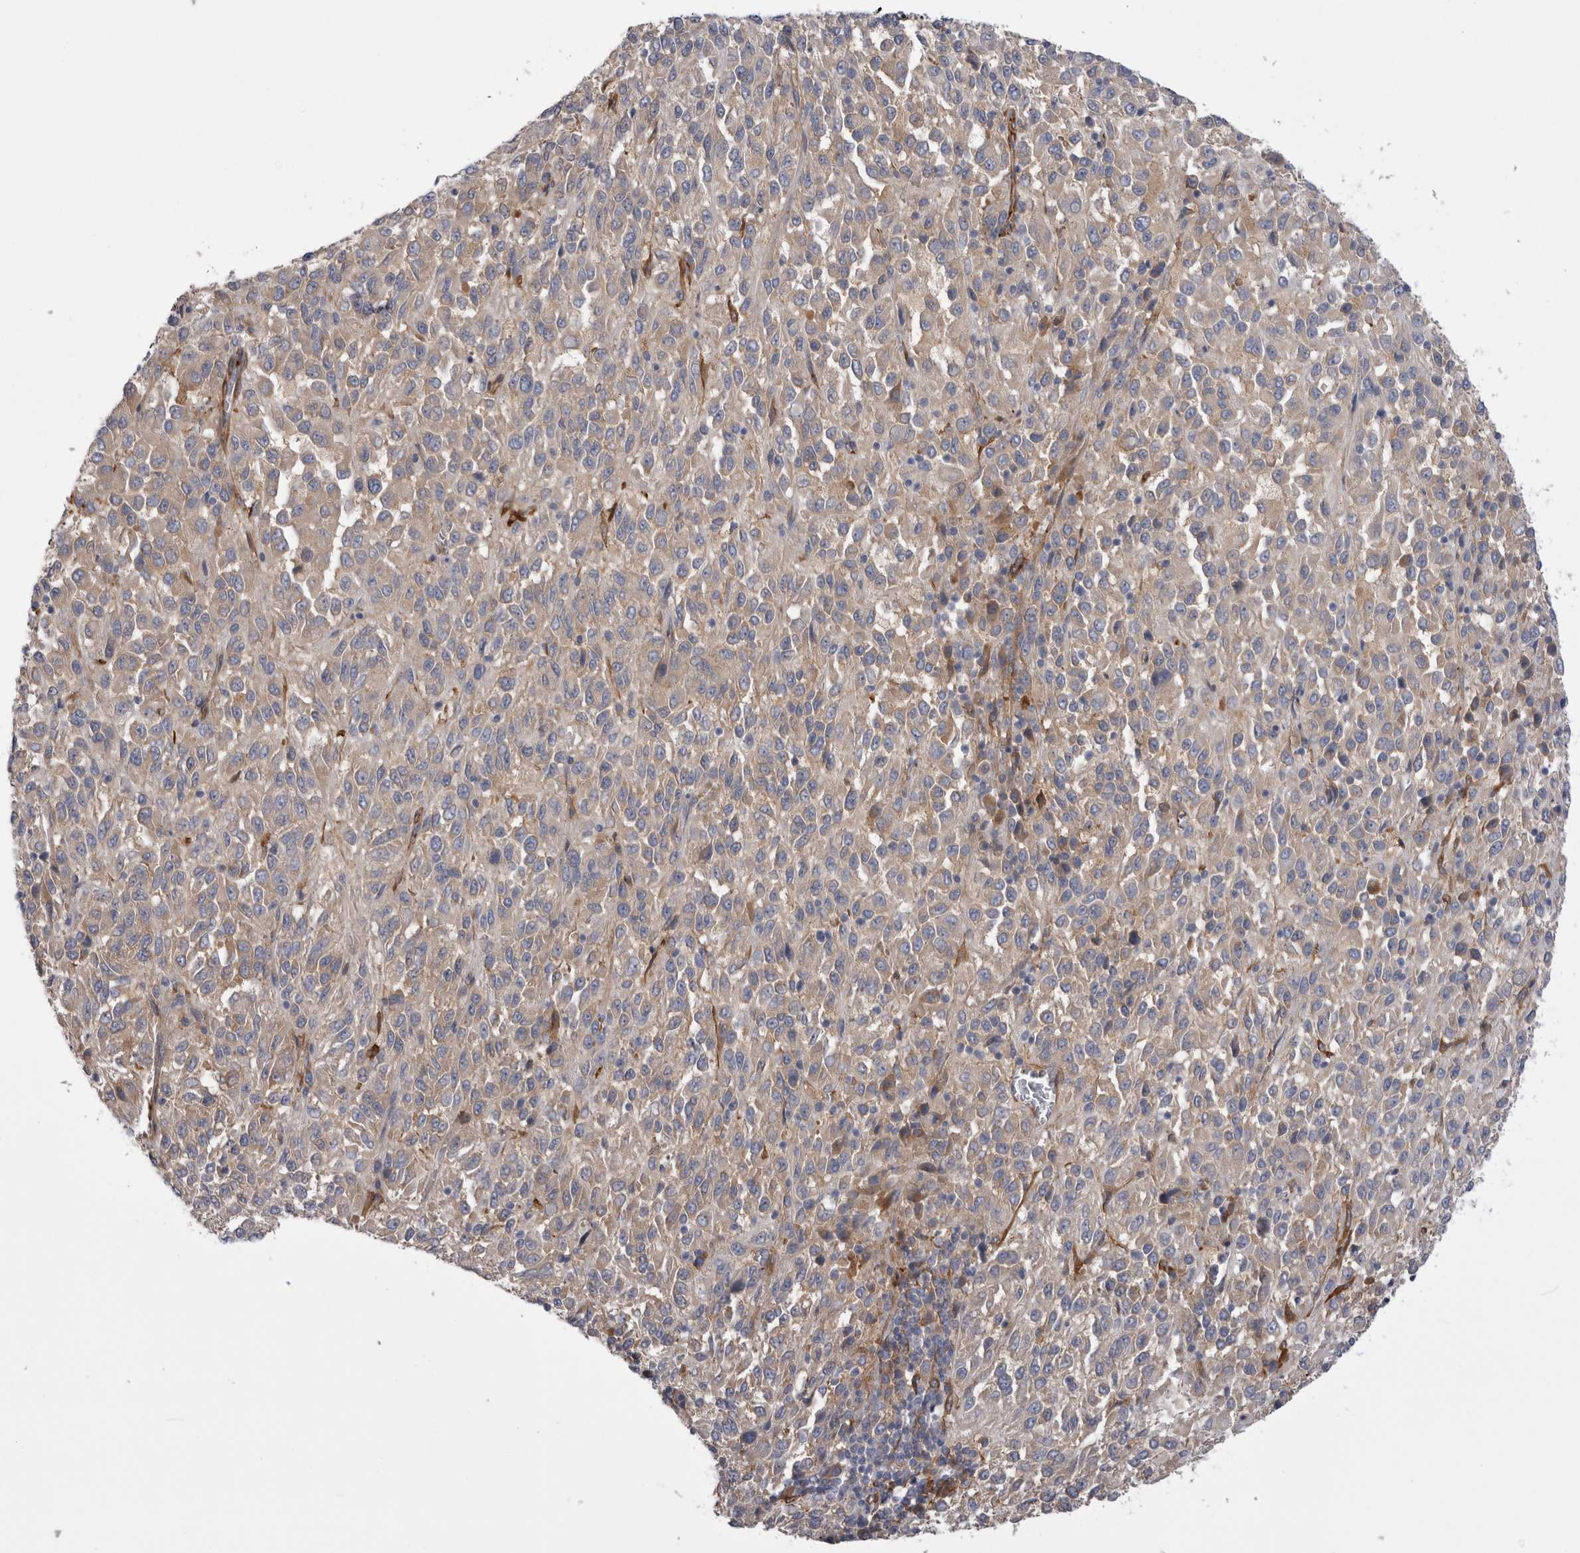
{"staining": {"intensity": "negative", "quantity": "none", "location": "none"}, "tissue": "melanoma", "cell_type": "Tumor cells", "image_type": "cancer", "snomed": [{"axis": "morphology", "description": "Malignant melanoma, Metastatic site"}, {"axis": "topography", "description": "Lung"}], "caption": "Melanoma was stained to show a protein in brown. There is no significant expression in tumor cells.", "gene": "EPRS1", "patient": {"sex": "male", "age": 64}}